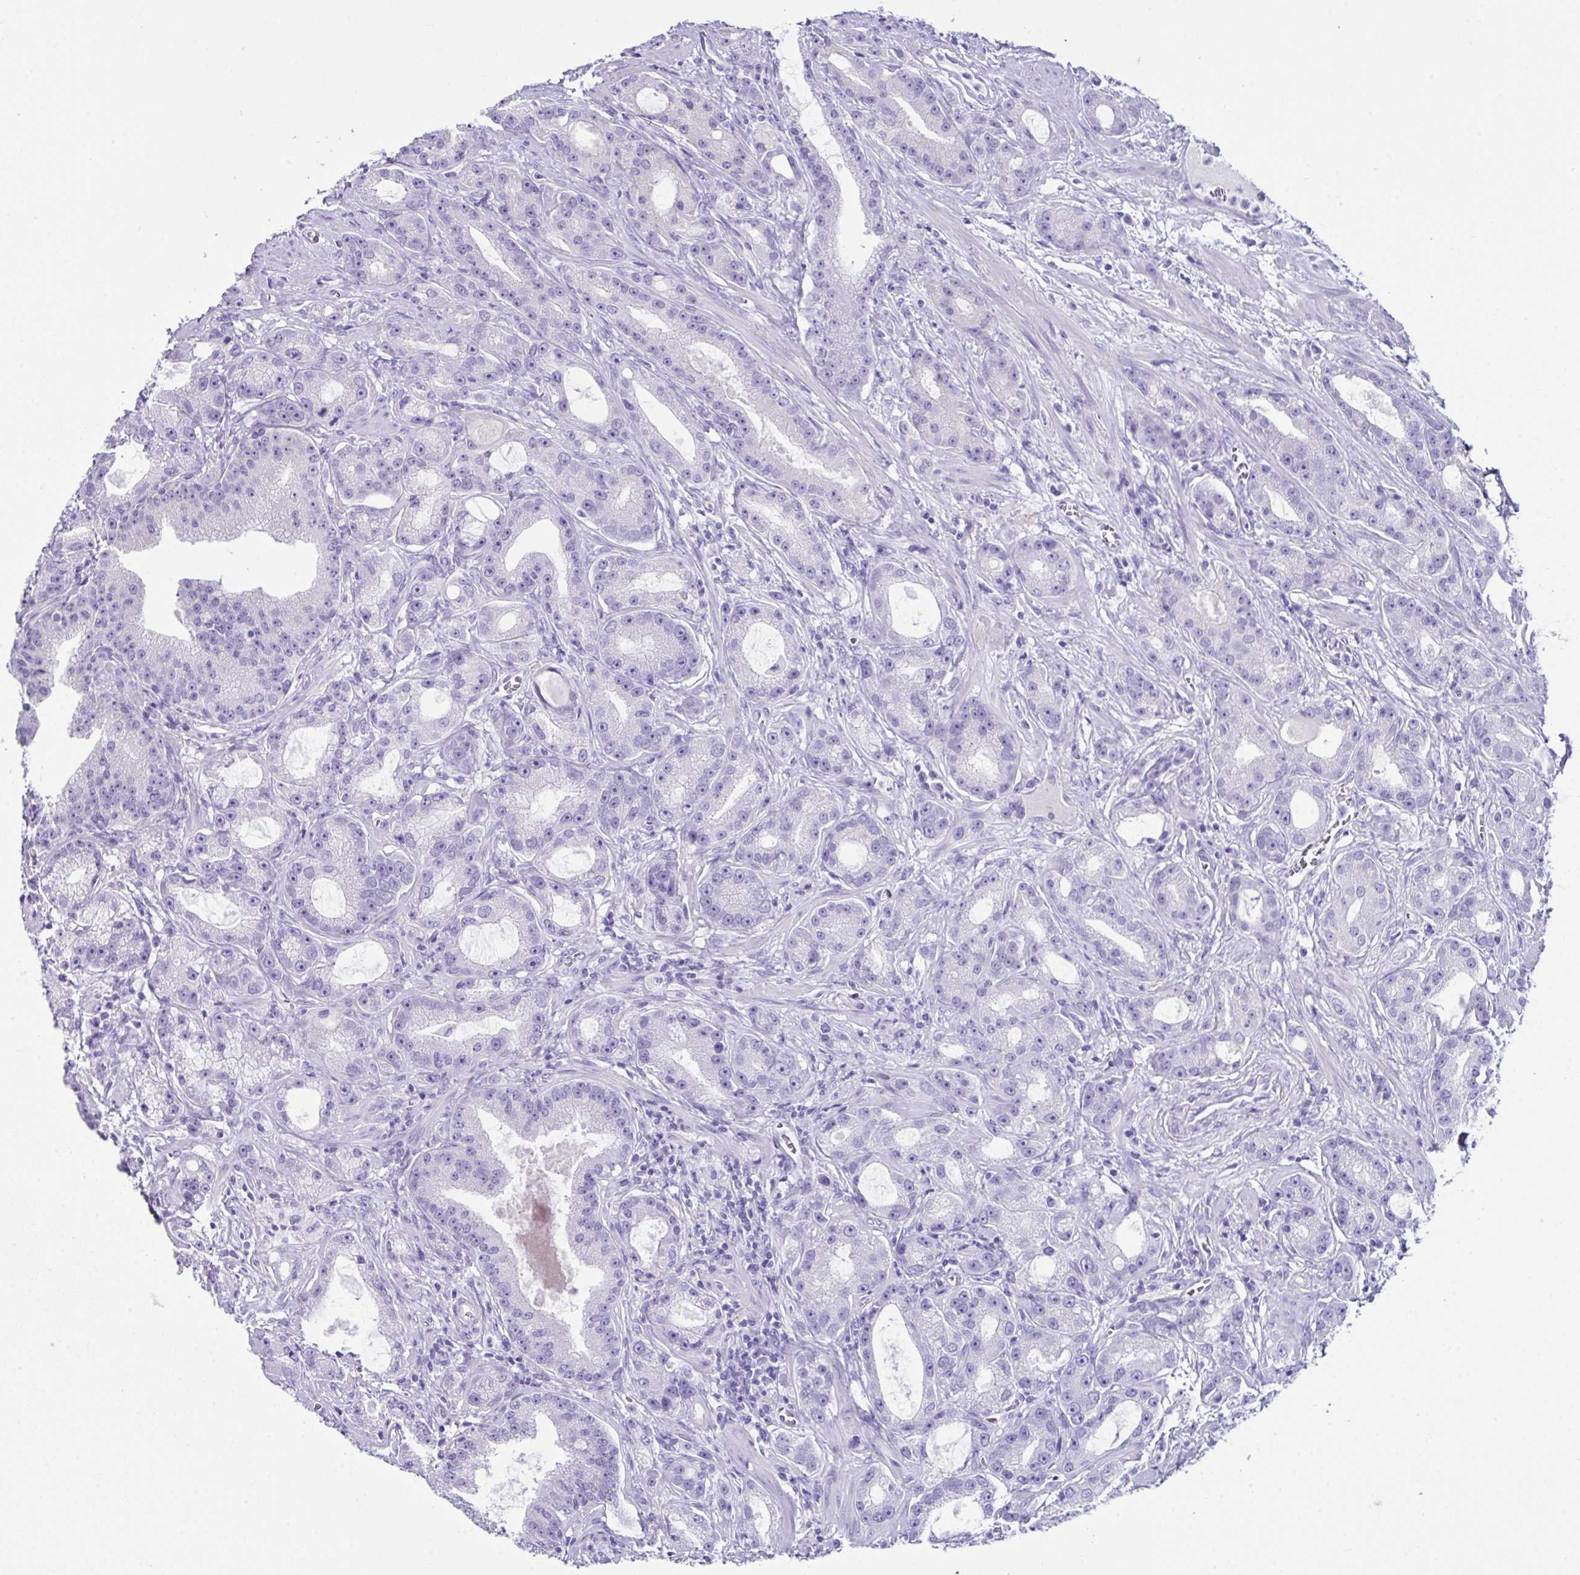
{"staining": {"intensity": "negative", "quantity": "none", "location": "none"}, "tissue": "prostate cancer", "cell_type": "Tumor cells", "image_type": "cancer", "snomed": [{"axis": "morphology", "description": "Adenocarcinoma, High grade"}, {"axis": "topography", "description": "Prostate"}], "caption": "Human prostate adenocarcinoma (high-grade) stained for a protein using immunohistochemistry exhibits no positivity in tumor cells.", "gene": "LGALS4", "patient": {"sex": "male", "age": 65}}